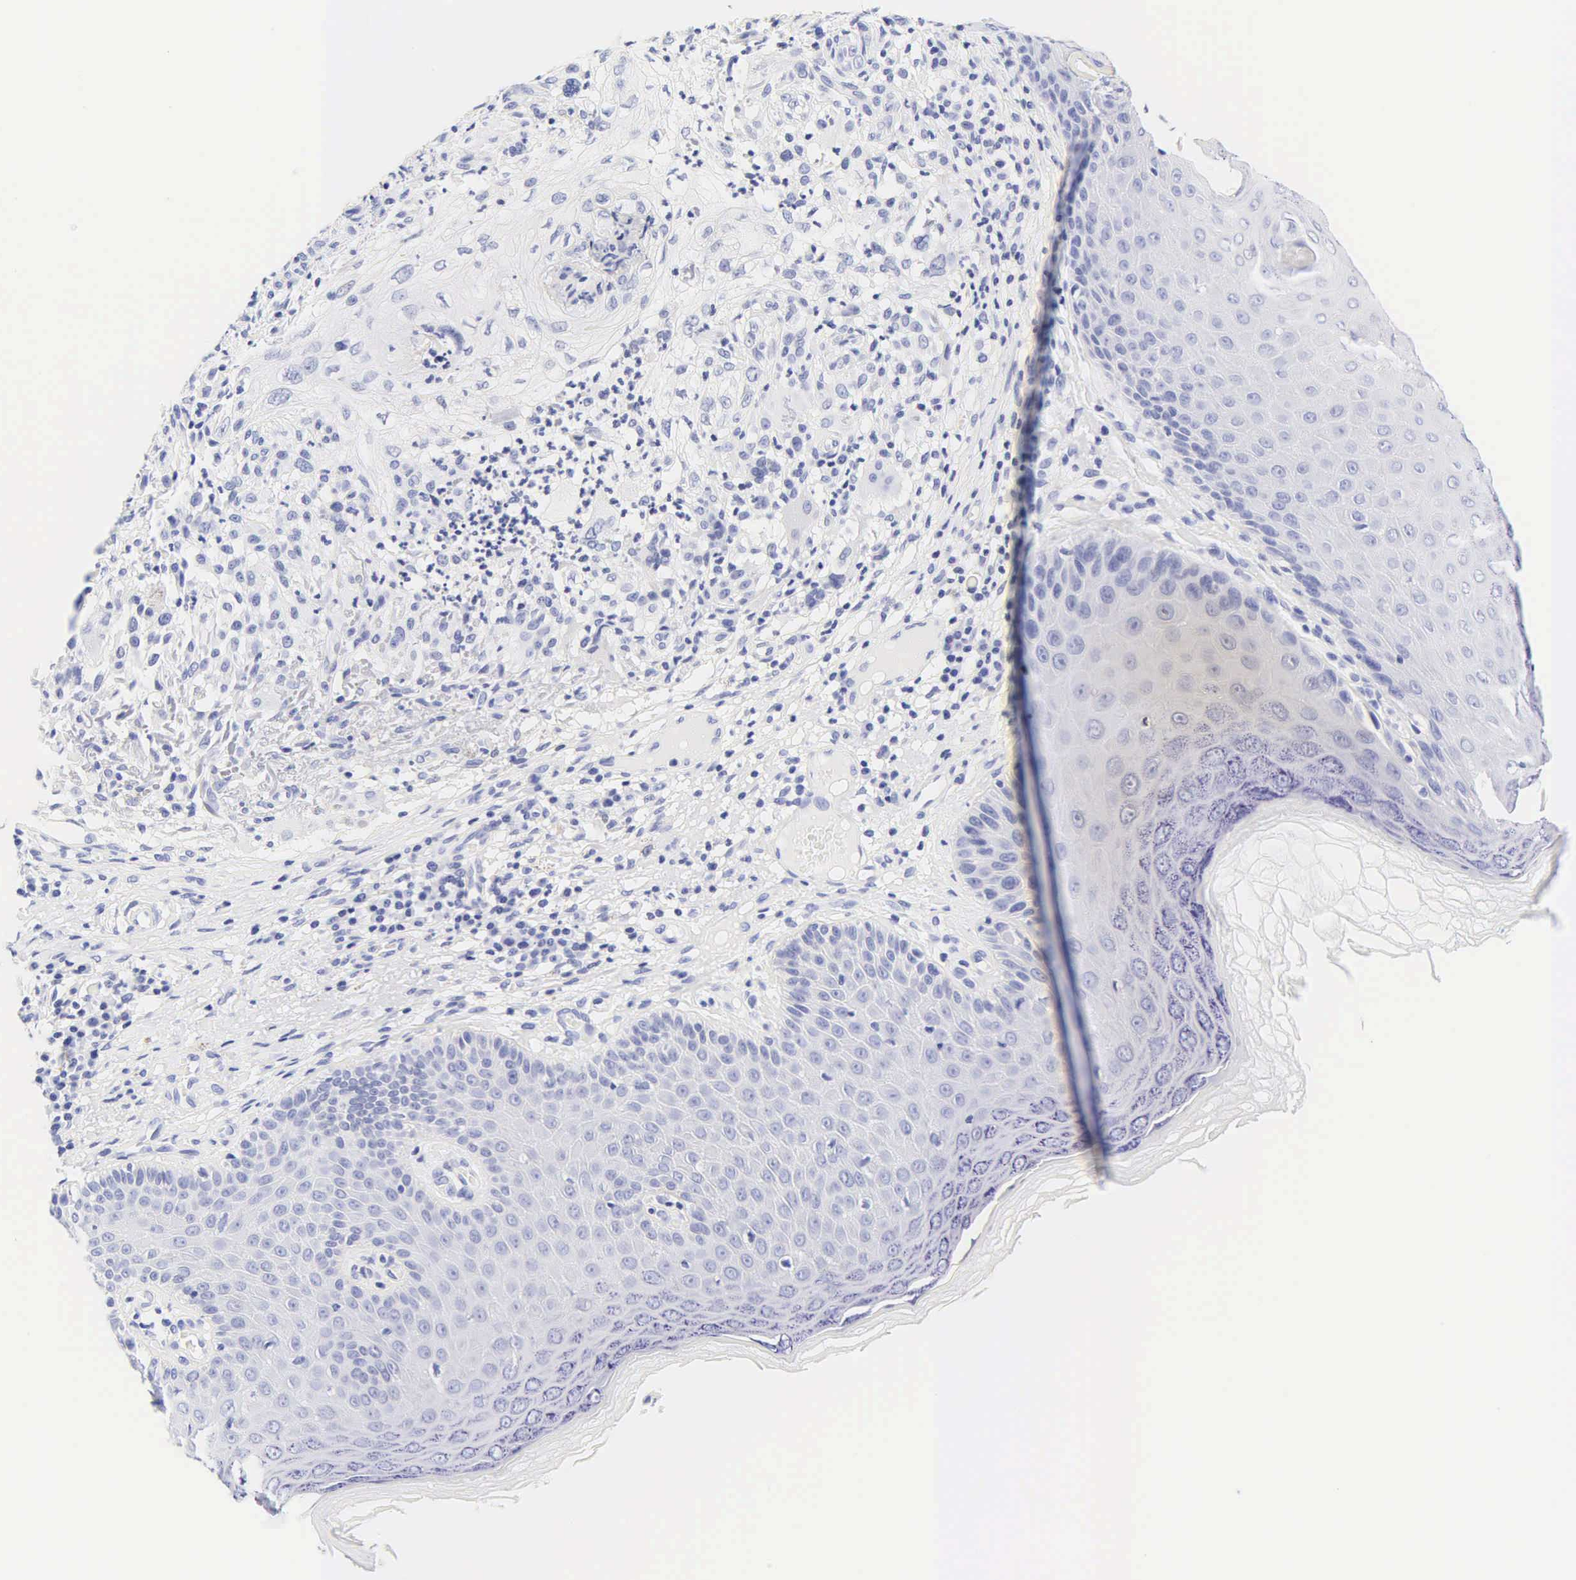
{"staining": {"intensity": "negative", "quantity": "none", "location": "none"}, "tissue": "skin cancer", "cell_type": "Tumor cells", "image_type": "cancer", "snomed": [{"axis": "morphology", "description": "Normal tissue, NOS"}, {"axis": "morphology", "description": "Basal cell carcinoma"}, {"axis": "topography", "description": "Skin"}], "caption": "The IHC micrograph has no significant expression in tumor cells of skin cancer (basal cell carcinoma) tissue. (DAB IHC visualized using brightfield microscopy, high magnification).", "gene": "DES", "patient": {"sex": "male", "age": 74}}